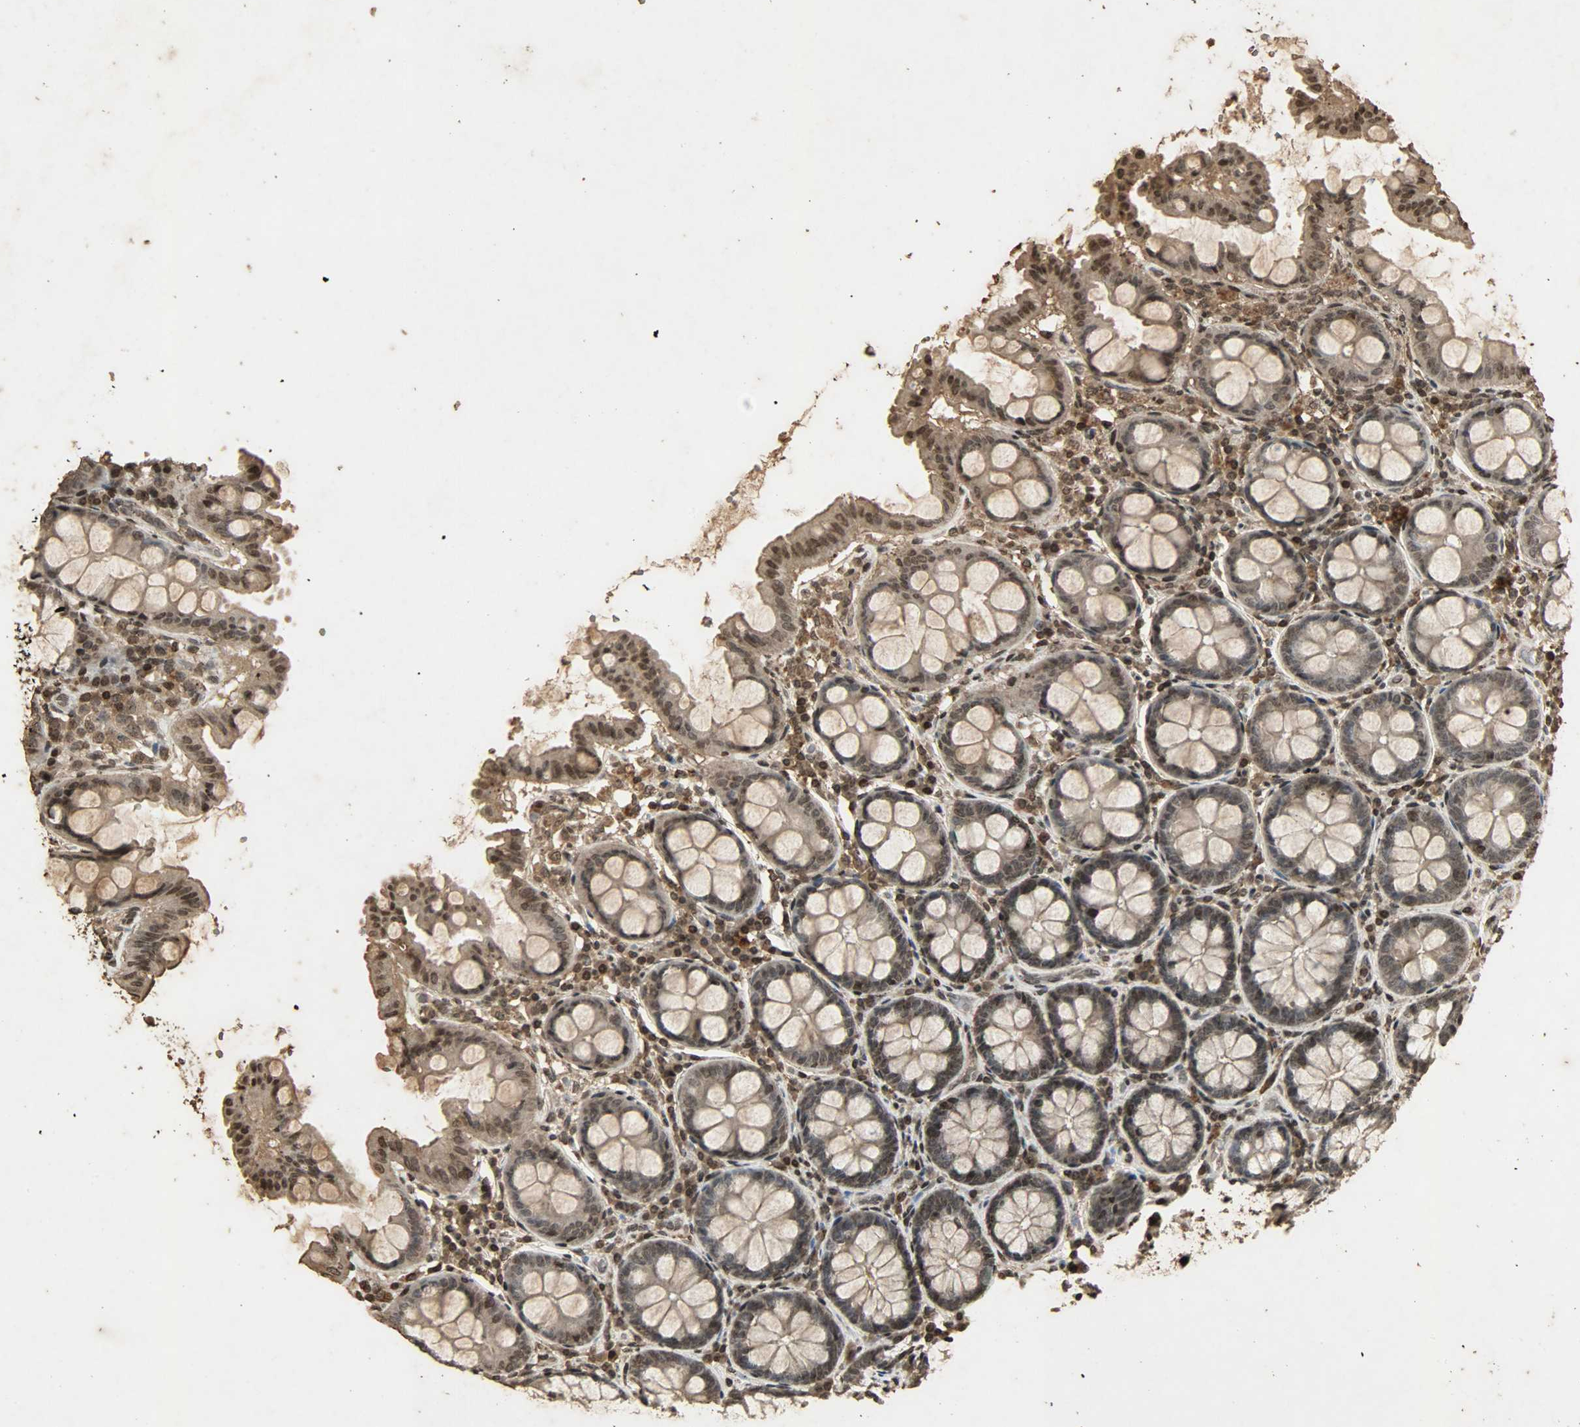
{"staining": {"intensity": "strong", "quantity": ">75%", "location": "cytoplasmic/membranous,nuclear"}, "tissue": "colon", "cell_type": "Endothelial cells", "image_type": "normal", "snomed": [{"axis": "morphology", "description": "Normal tissue, NOS"}, {"axis": "topography", "description": "Colon"}], "caption": "A brown stain highlights strong cytoplasmic/membranous,nuclear expression of a protein in endothelial cells of normal human colon. (DAB (3,3'-diaminobenzidine) = brown stain, brightfield microscopy at high magnification).", "gene": "PPP3R1", "patient": {"sex": "female", "age": 61}}